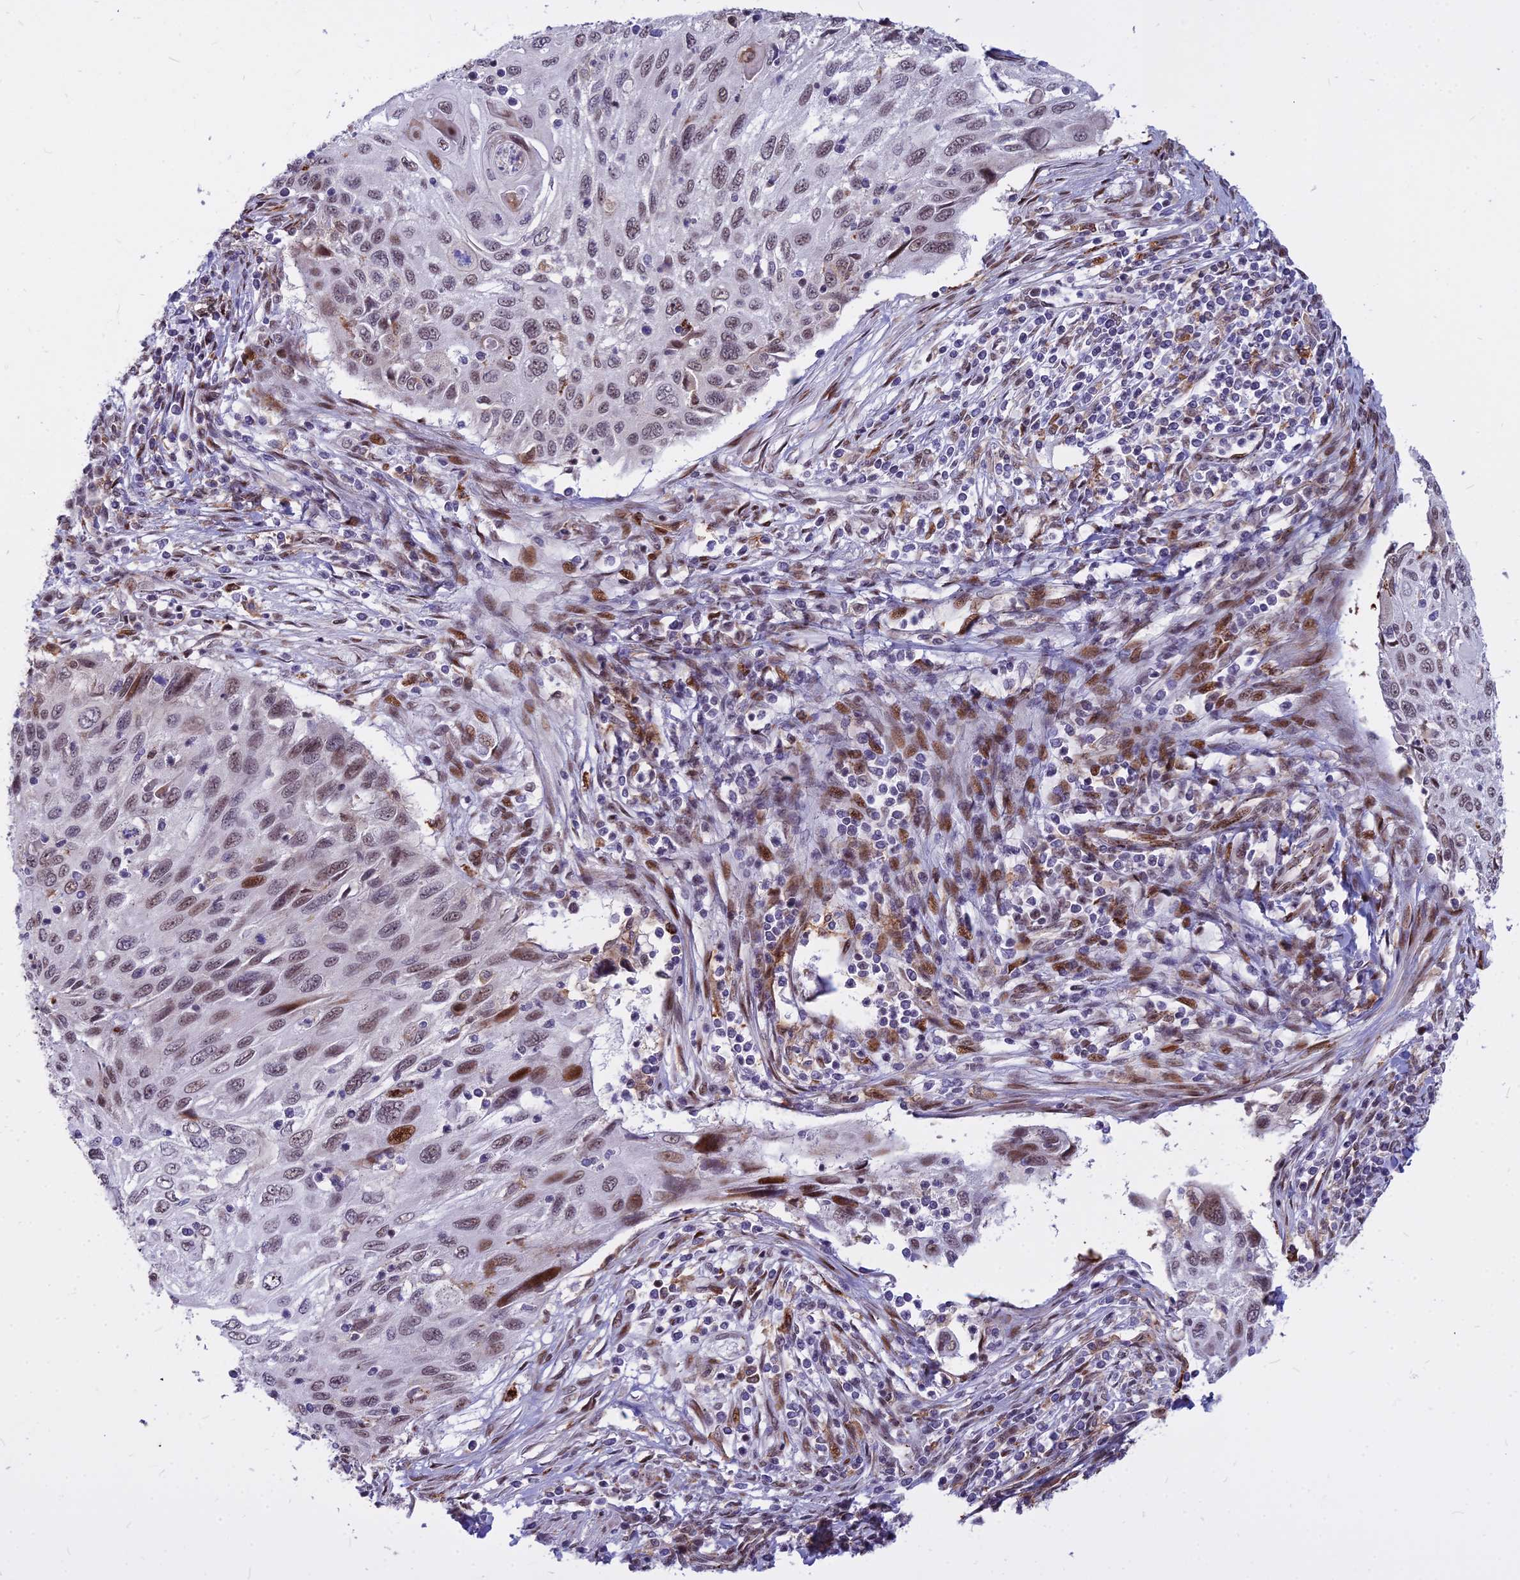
{"staining": {"intensity": "weak", "quantity": "<25%", "location": "nuclear"}, "tissue": "cervical cancer", "cell_type": "Tumor cells", "image_type": "cancer", "snomed": [{"axis": "morphology", "description": "Squamous cell carcinoma, NOS"}, {"axis": "topography", "description": "Cervix"}], "caption": "An image of cervical cancer stained for a protein demonstrates no brown staining in tumor cells. (DAB immunohistochemistry (IHC) visualized using brightfield microscopy, high magnification).", "gene": "ALG10", "patient": {"sex": "female", "age": 70}}